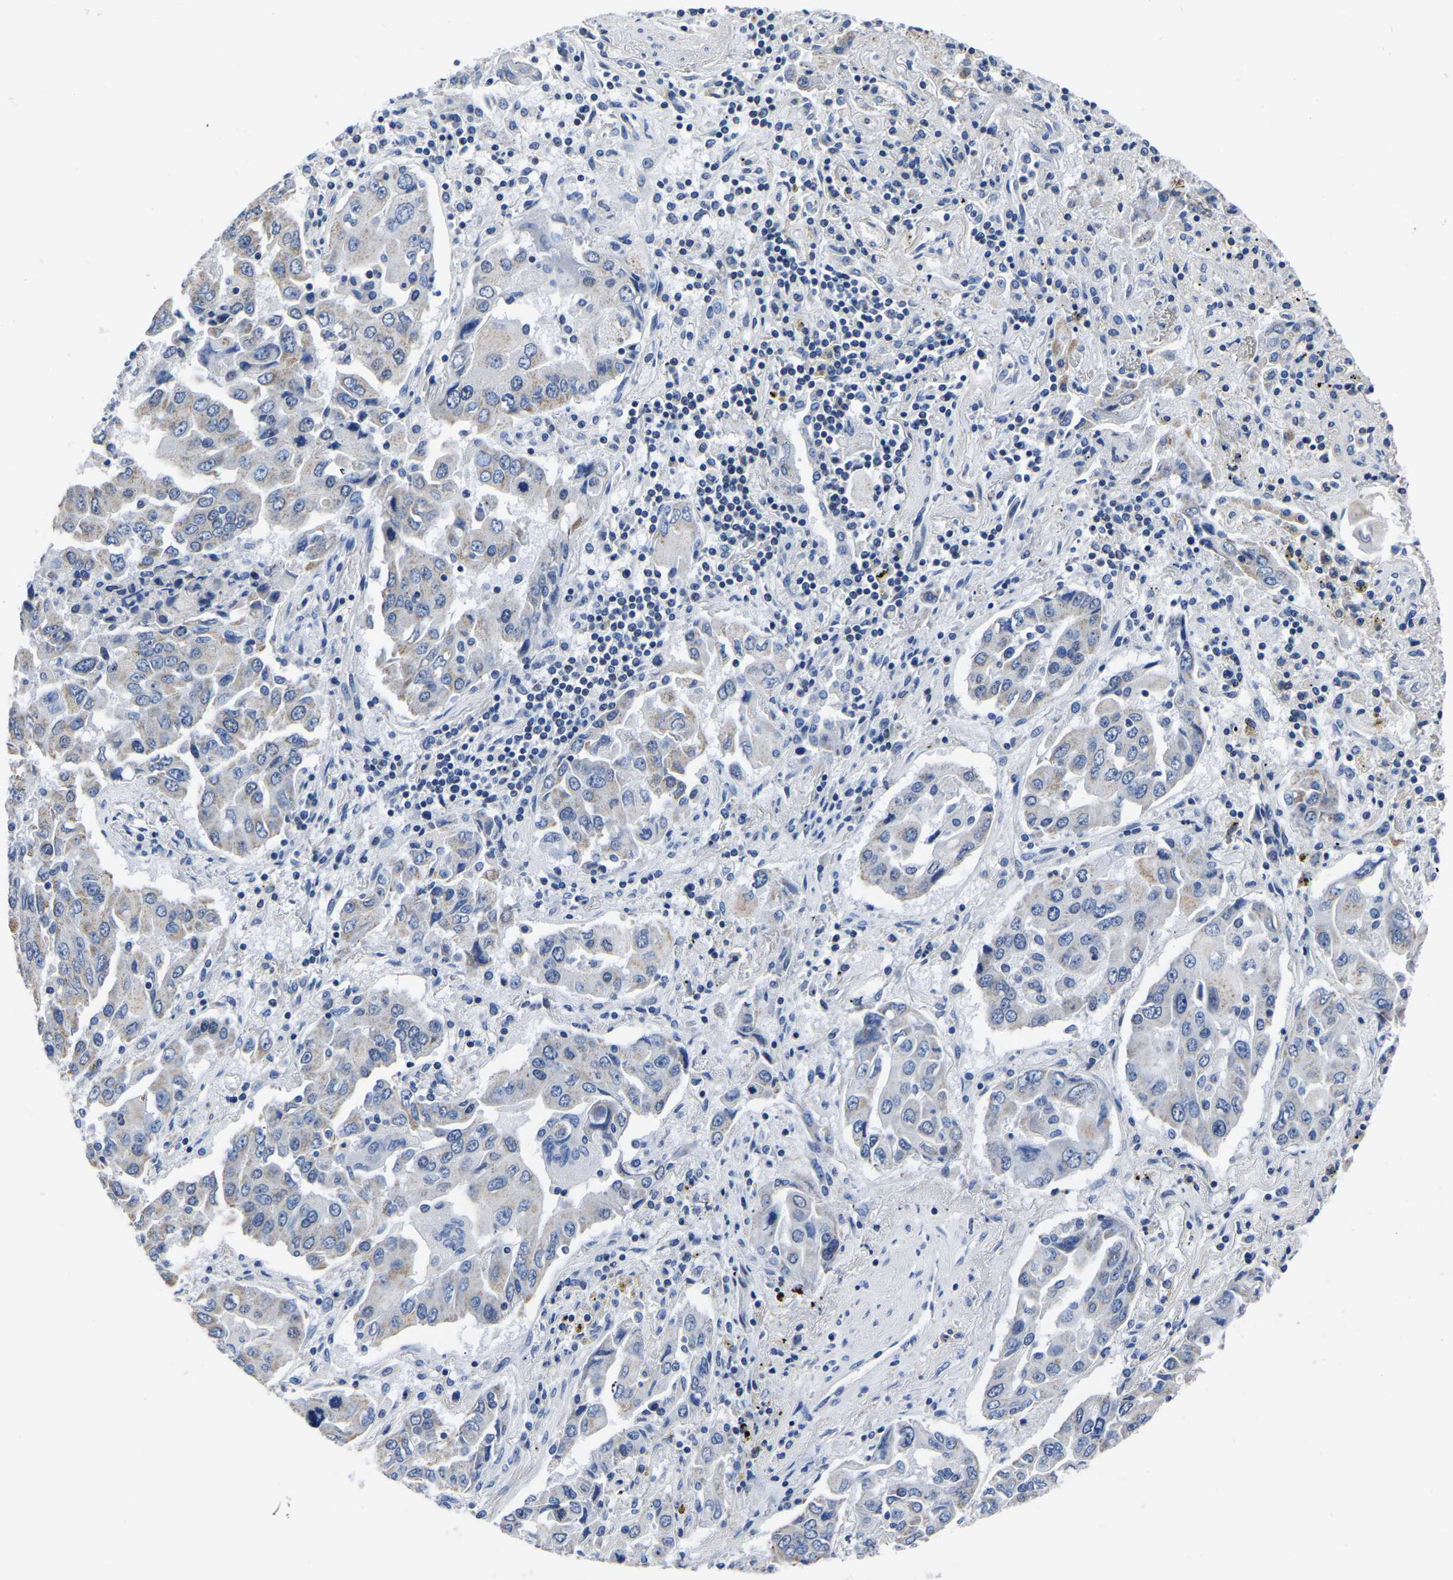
{"staining": {"intensity": "weak", "quantity": "<25%", "location": "cytoplasmic/membranous"}, "tissue": "lung cancer", "cell_type": "Tumor cells", "image_type": "cancer", "snomed": [{"axis": "morphology", "description": "Adenocarcinoma, NOS"}, {"axis": "topography", "description": "Lung"}], "caption": "Immunohistochemistry (IHC) of adenocarcinoma (lung) shows no expression in tumor cells.", "gene": "FGD5", "patient": {"sex": "female", "age": 65}}